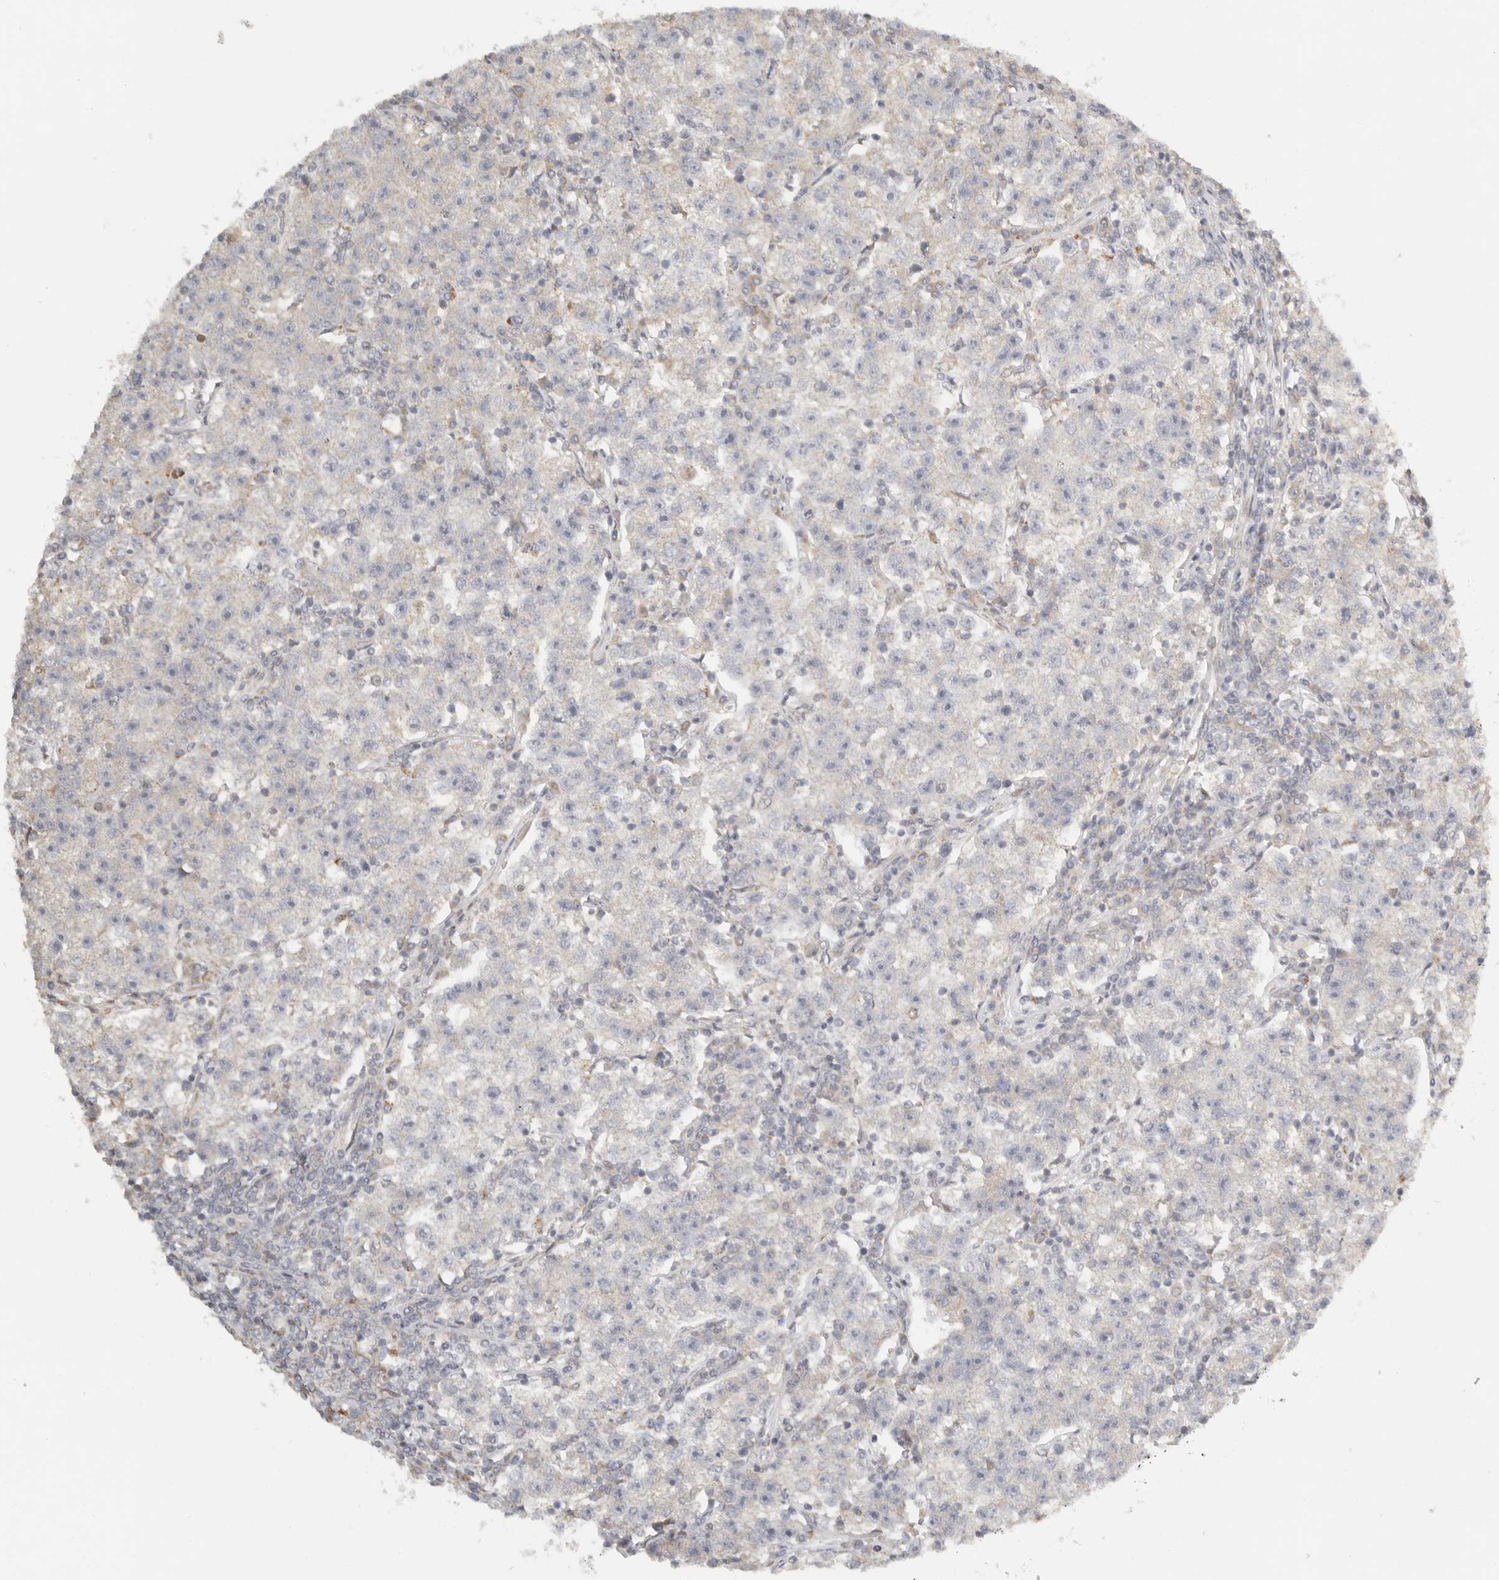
{"staining": {"intensity": "negative", "quantity": "none", "location": "none"}, "tissue": "testis cancer", "cell_type": "Tumor cells", "image_type": "cancer", "snomed": [{"axis": "morphology", "description": "Seminoma, NOS"}, {"axis": "topography", "description": "Testis"}], "caption": "Tumor cells show no significant protein positivity in testis cancer (seminoma).", "gene": "KDF1", "patient": {"sex": "male", "age": 22}}